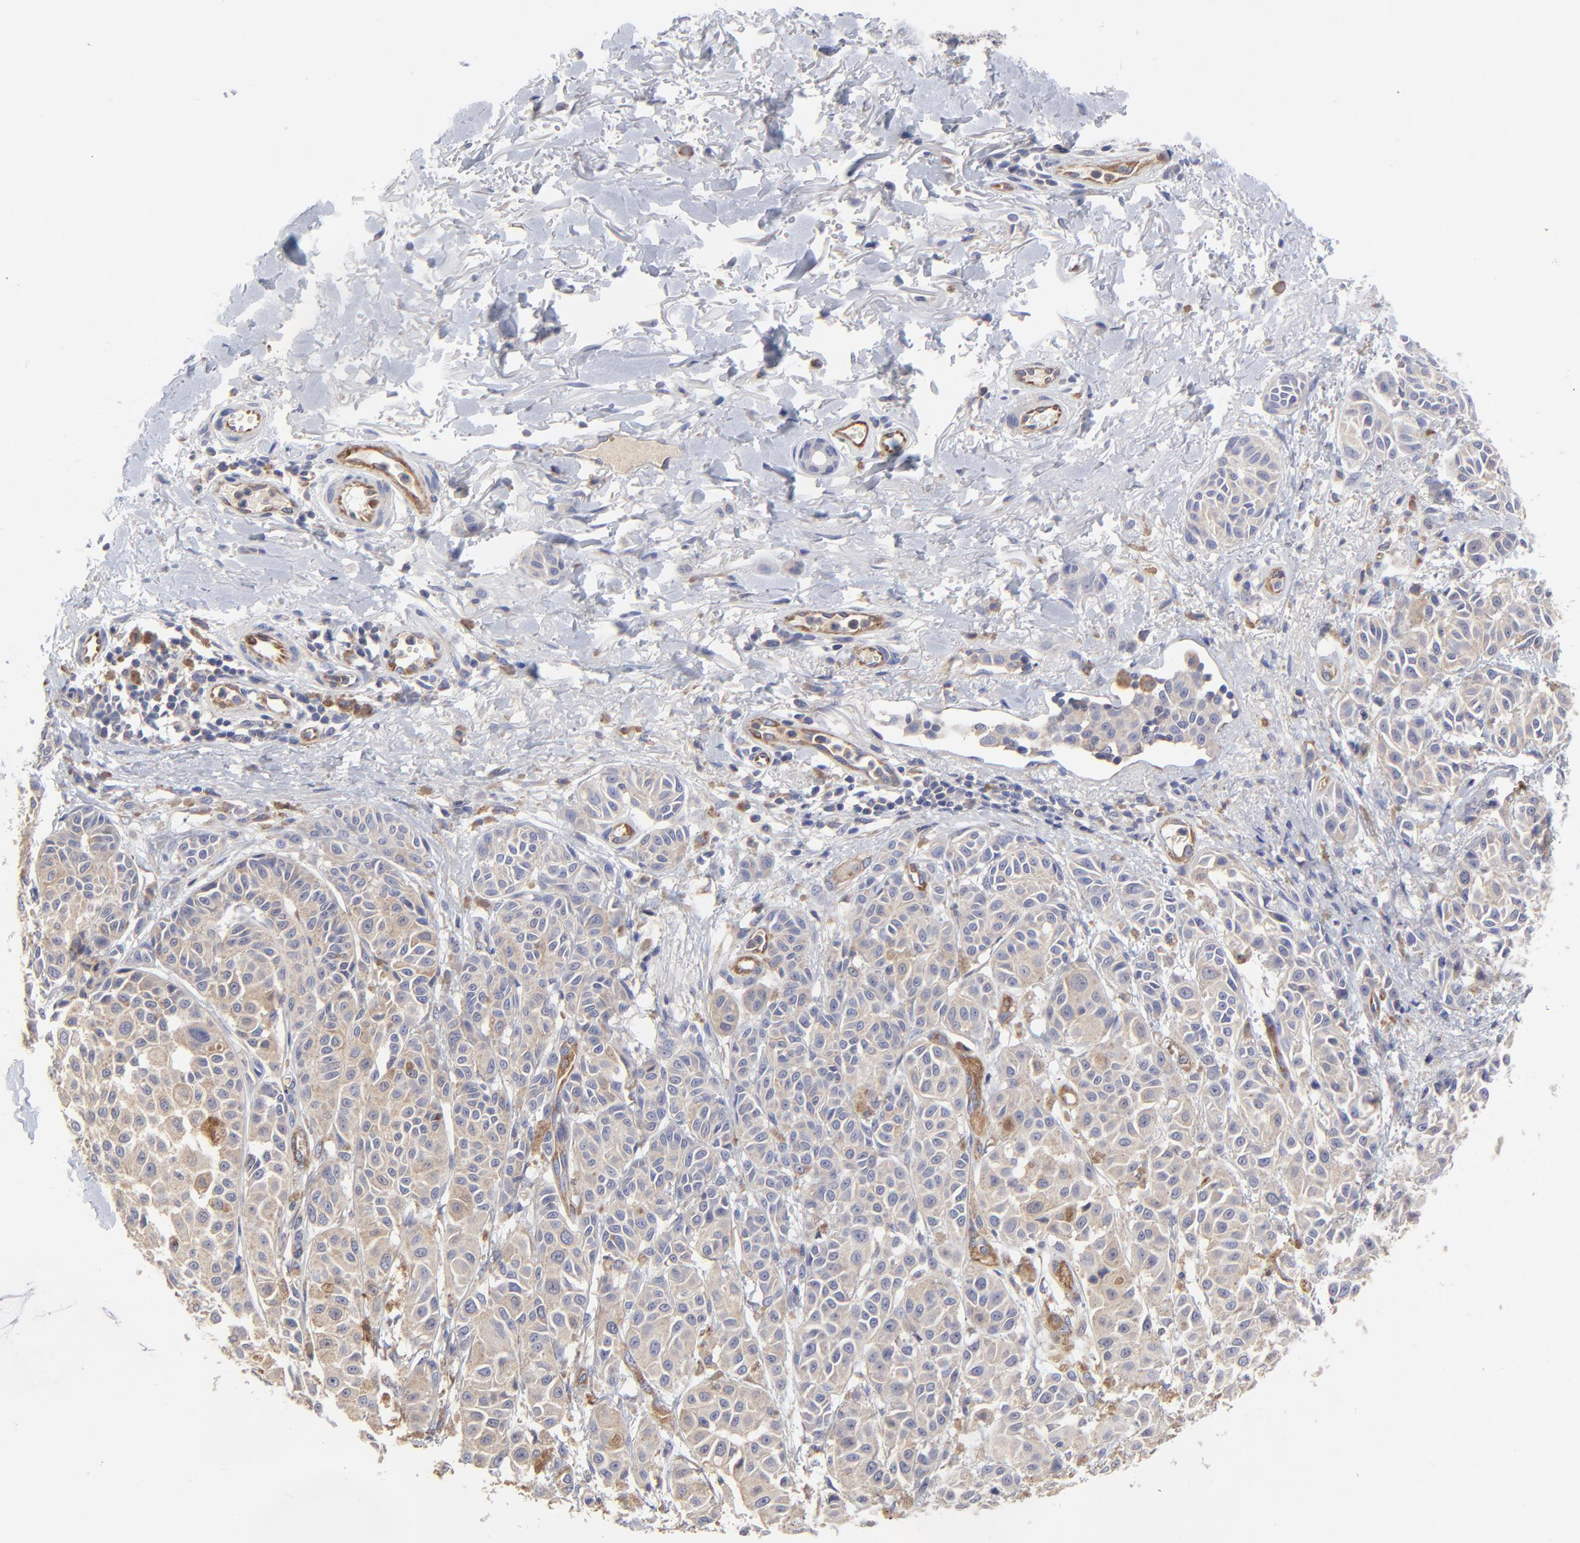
{"staining": {"intensity": "weak", "quantity": ">75%", "location": "cytoplasmic/membranous"}, "tissue": "melanoma", "cell_type": "Tumor cells", "image_type": "cancer", "snomed": [{"axis": "morphology", "description": "Malignant melanoma, NOS"}, {"axis": "topography", "description": "Skin"}], "caption": "This image displays immunohistochemistry staining of human malignant melanoma, with low weak cytoplasmic/membranous expression in approximately >75% of tumor cells.", "gene": "SULF2", "patient": {"sex": "male", "age": 76}}